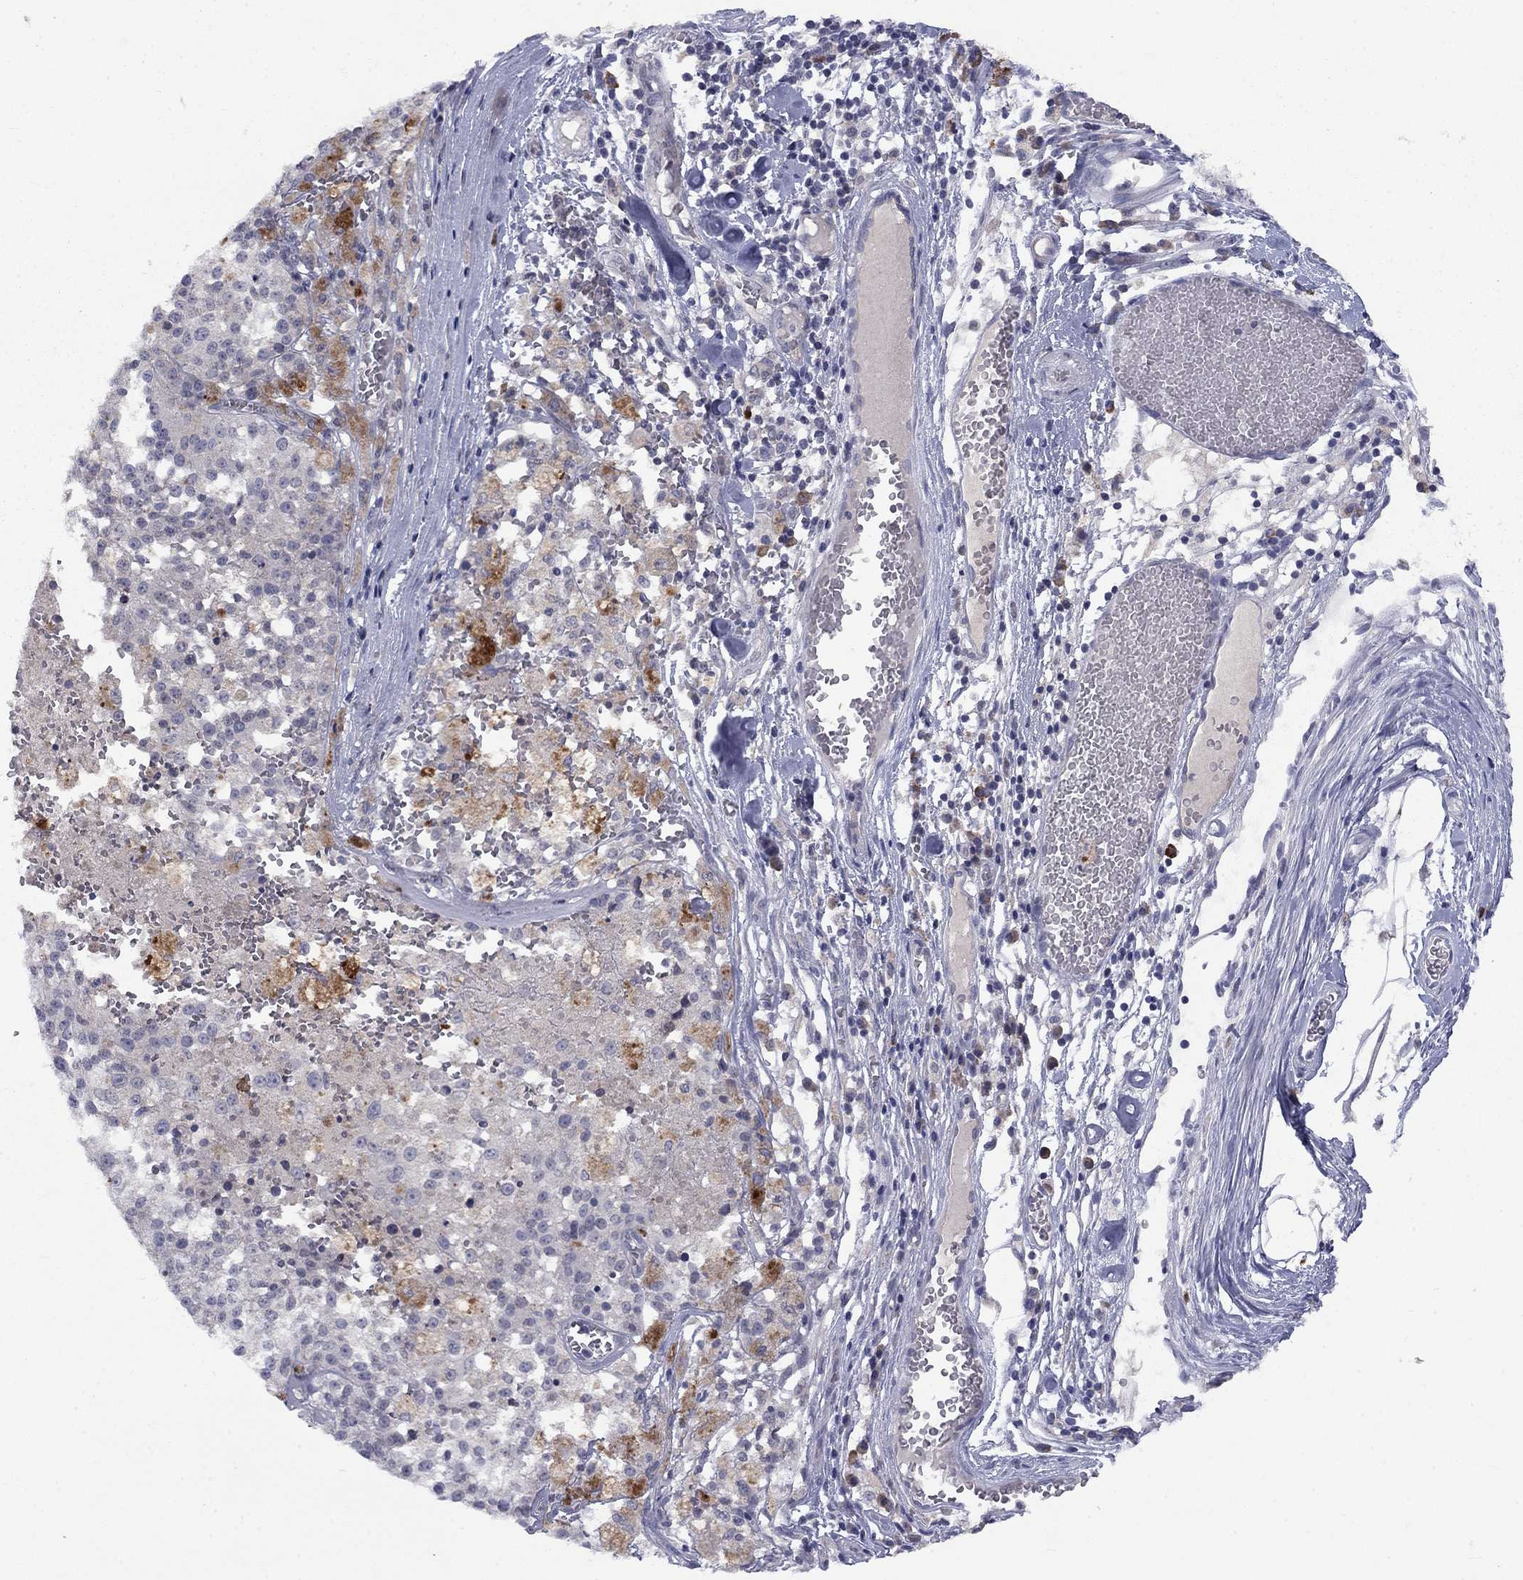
{"staining": {"intensity": "negative", "quantity": "none", "location": "none"}, "tissue": "melanoma", "cell_type": "Tumor cells", "image_type": "cancer", "snomed": [{"axis": "morphology", "description": "Malignant melanoma, Metastatic site"}, {"axis": "topography", "description": "Lymph node"}], "caption": "Immunohistochemistry (IHC) micrograph of neoplastic tissue: human melanoma stained with DAB demonstrates no significant protein positivity in tumor cells.", "gene": "CACNA1A", "patient": {"sex": "female", "age": 64}}